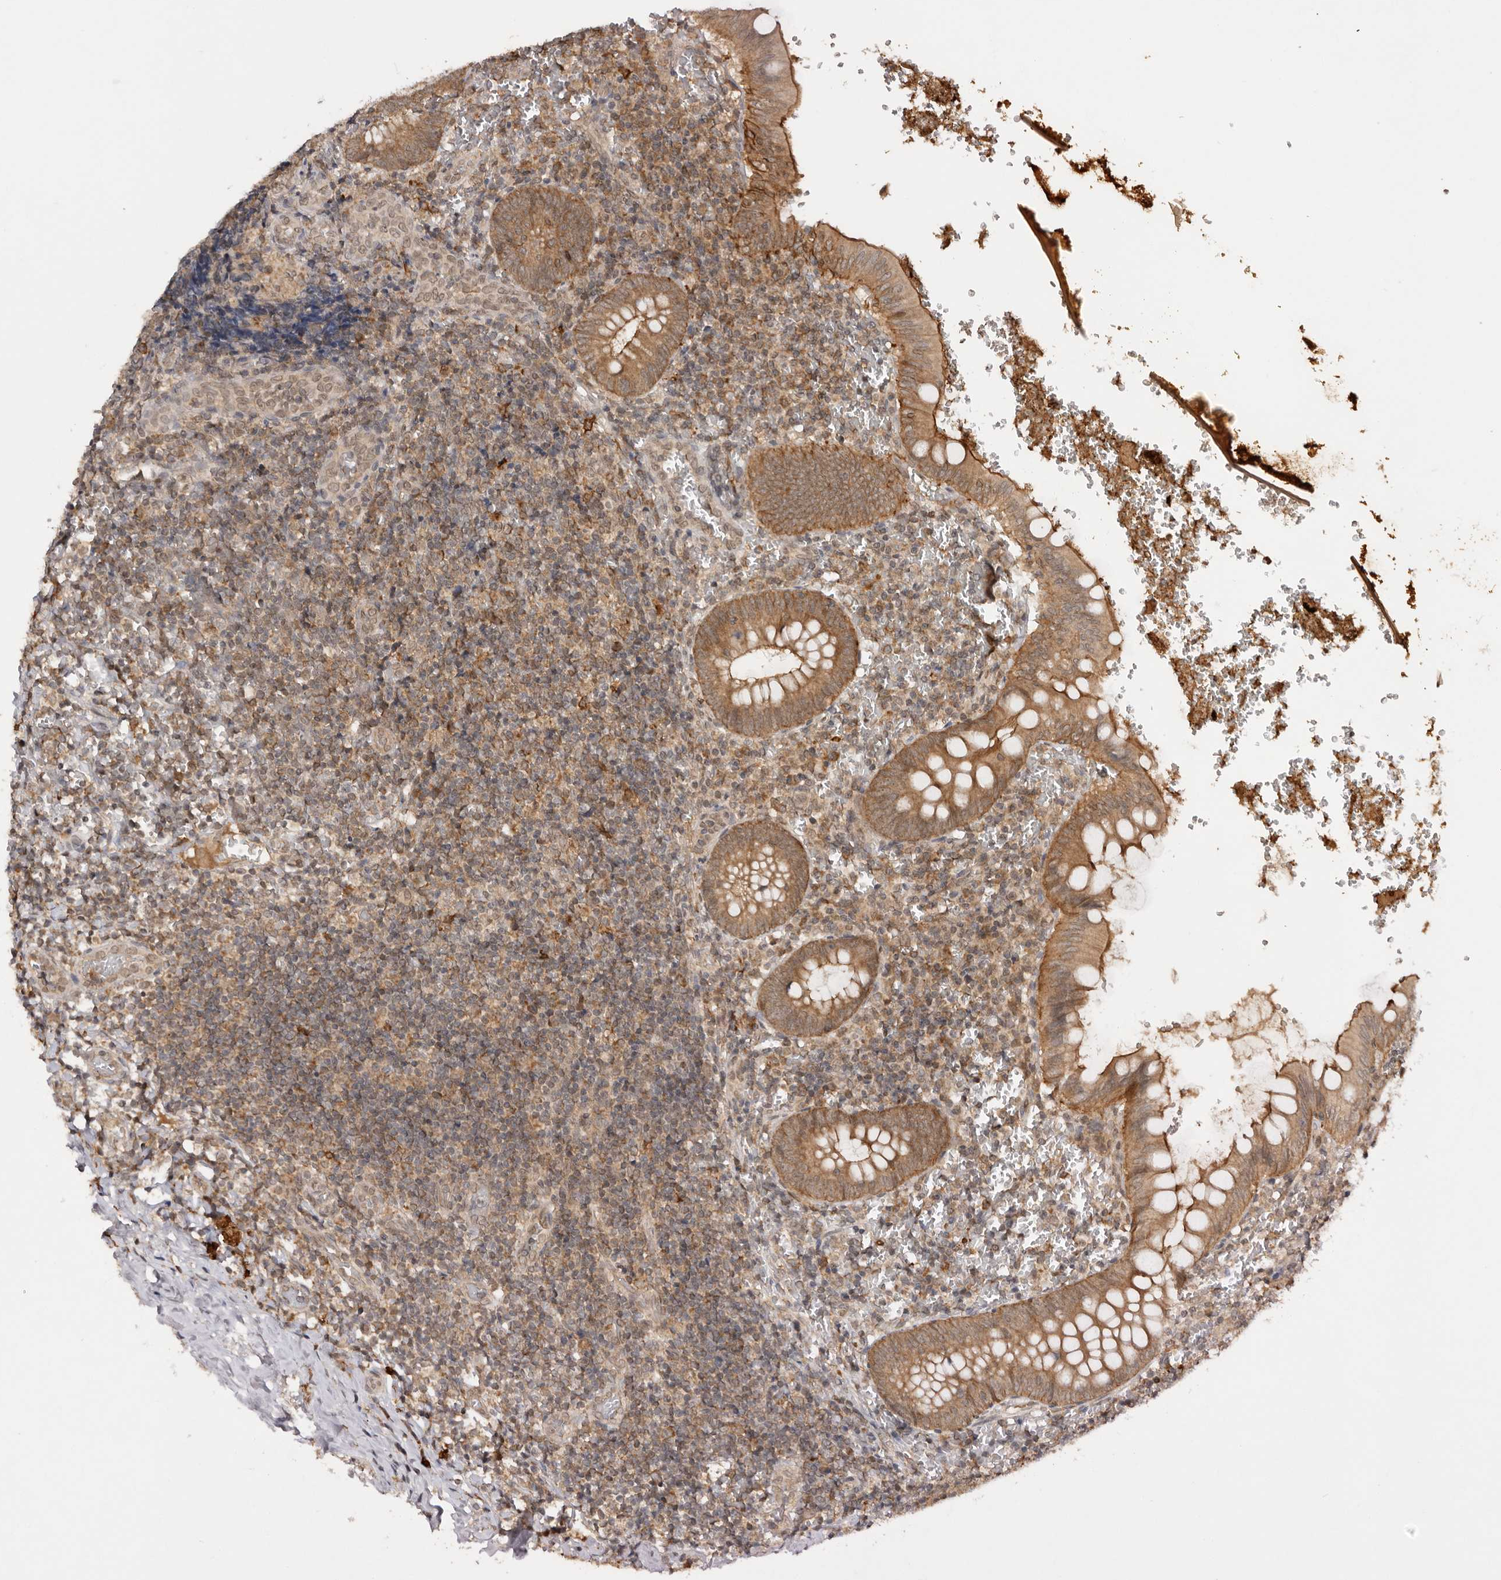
{"staining": {"intensity": "moderate", "quantity": ">75%", "location": "cytoplasmic/membranous"}, "tissue": "appendix", "cell_type": "Glandular cells", "image_type": "normal", "snomed": [{"axis": "morphology", "description": "Normal tissue, NOS"}, {"axis": "topography", "description": "Appendix"}], "caption": "DAB immunohistochemical staining of unremarkable human appendix displays moderate cytoplasmic/membranous protein staining in approximately >75% of glandular cells.", "gene": "TARS2", "patient": {"sex": "male", "age": 8}}